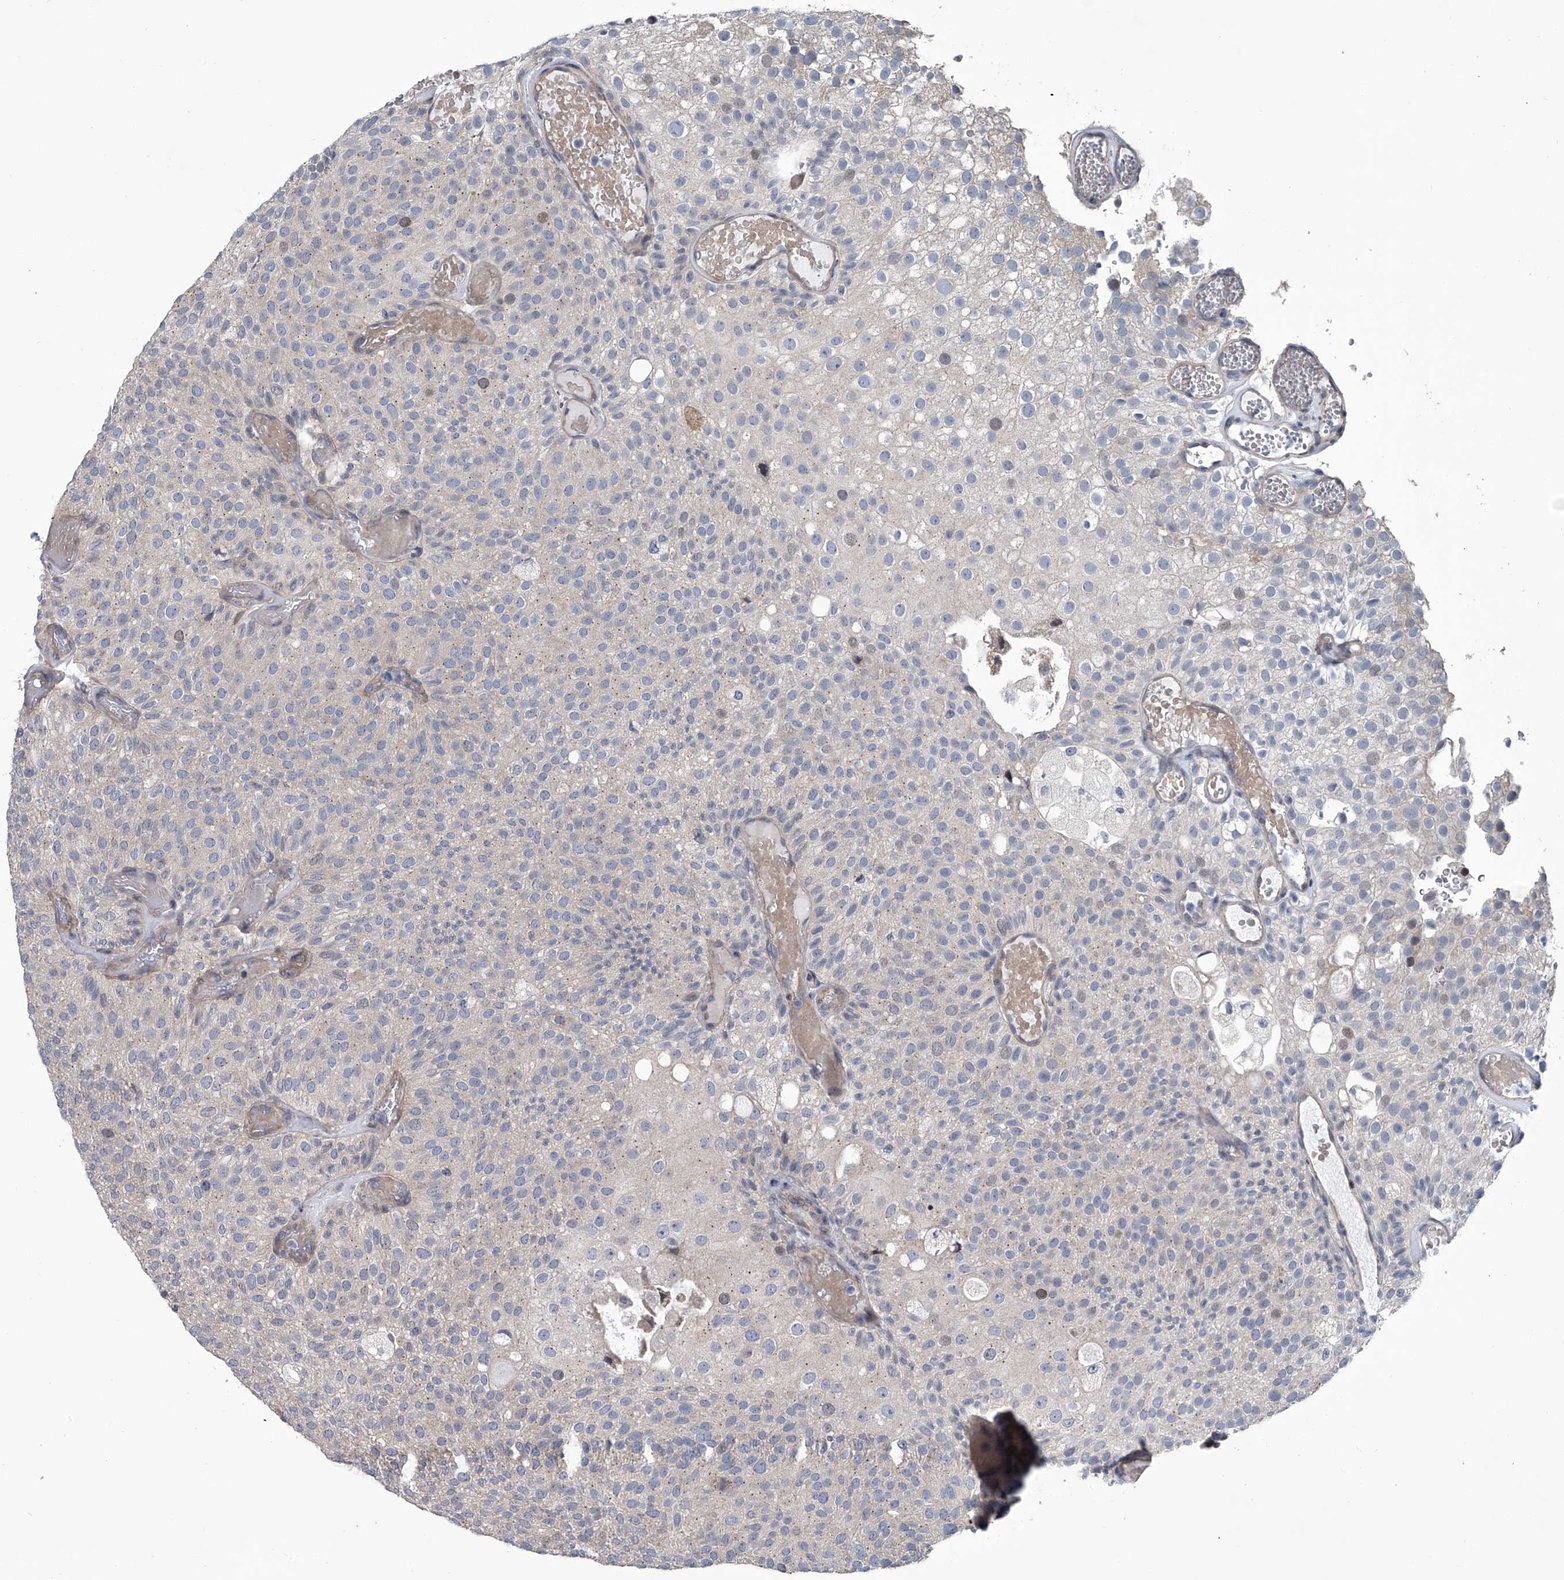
{"staining": {"intensity": "weak", "quantity": "<25%", "location": "nuclear"}, "tissue": "urothelial cancer", "cell_type": "Tumor cells", "image_type": "cancer", "snomed": [{"axis": "morphology", "description": "Urothelial carcinoma, Low grade"}, {"axis": "topography", "description": "Urinary bladder"}], "caption": "IHC photomicrograph of low-grade urothelial carcinoma stained for a protein (brown), which demonstrates no staining in tumor cells.", "gene": "ABCG1", "patient": {"sex": "male", "age": 78}}